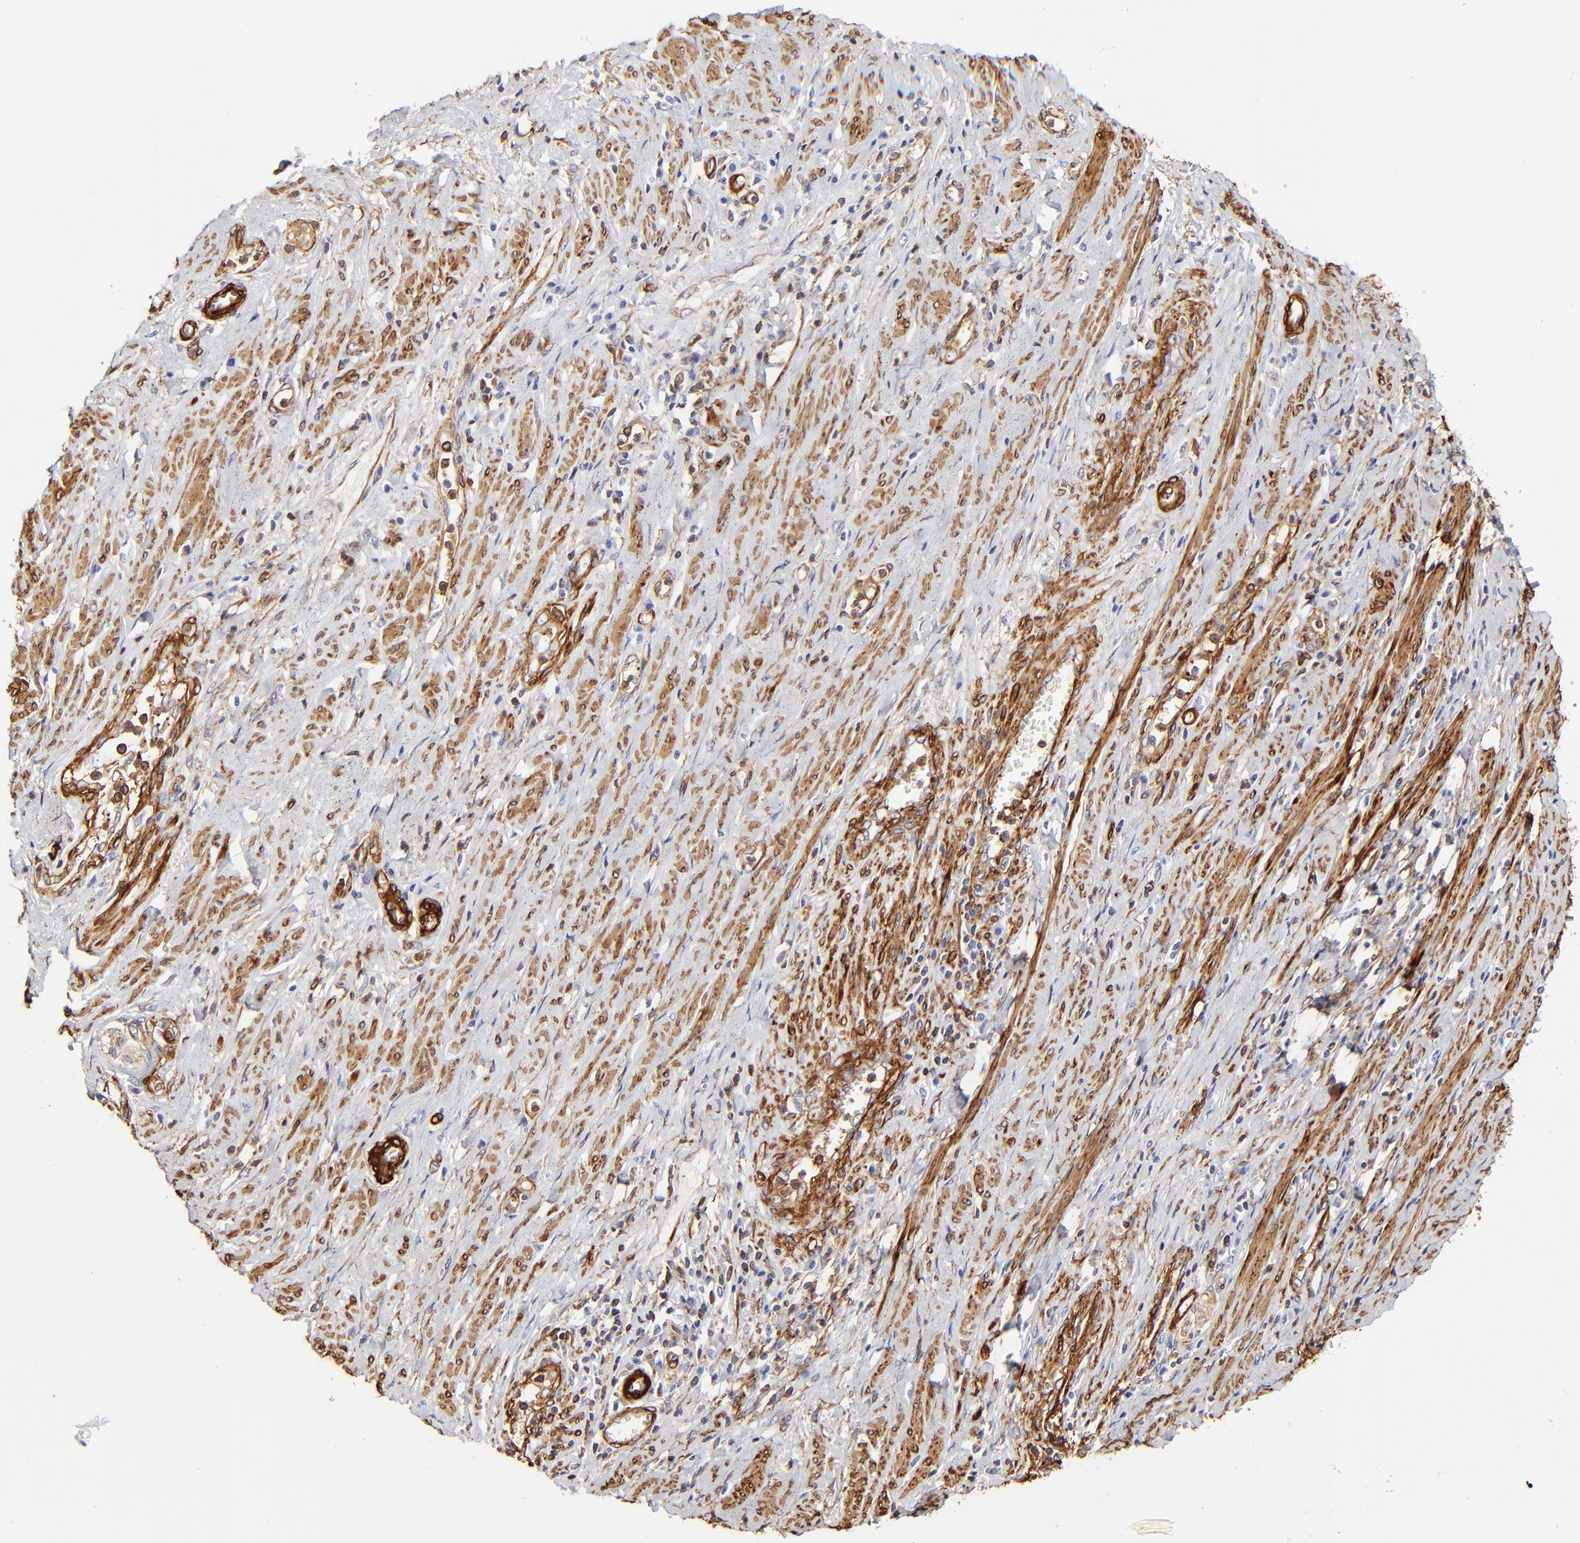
{"staining": {"intensity": "strong", "quantity": ">75%", "location": "cytoplasmic/membranous"}, "tissue": "cervical cancer", "cell_type": "Tumor cells", "image_type": "cancer", "snomed": [{"axis": "morphology", "description": "Squamous cell carcinoma, NOS"}, {"axis": "topography", "description": "Cervix"}], "caption": "Immunohistochemistry image of human cervical cancer (squamous cell carcinoma) stained for a protein (brown), which exhibits high levels of strong cytoplasmic/membranous expression in approximately >75% of tumor cells.", "gene": "FLNA", "patient": {"sex": "female", "age": 53}}